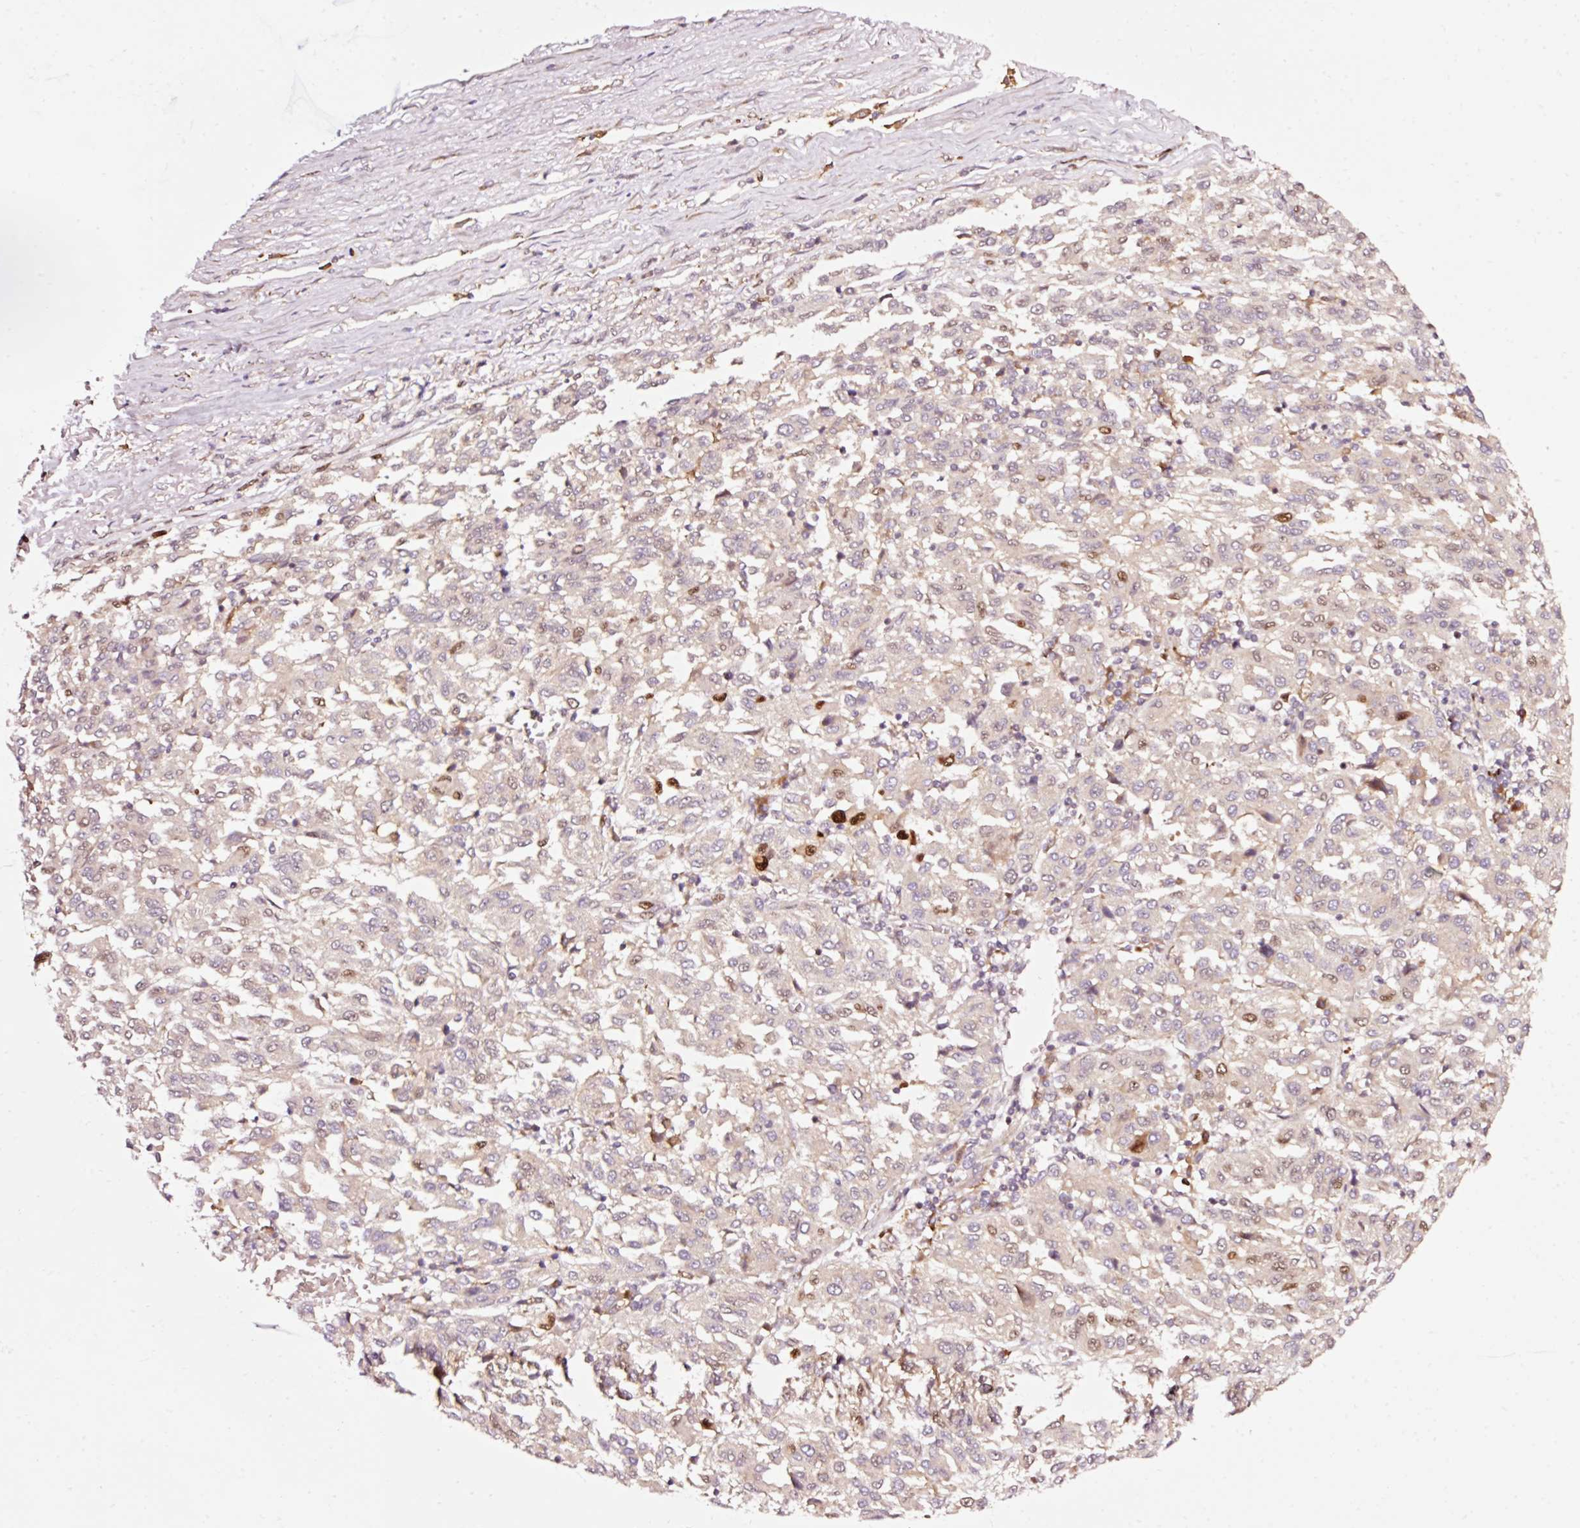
{"staining": {"intensity": "weak", "quantity": "25%-75%", "location": "cytoplasmic/membranous"}, "tissue": "melanoma", "cell_type": "Tumor cells", "image_type": "cancer", "snomed": [{"axis": "morphology", "description": "Malignant melanoma, Metastatic site"}, {"axis": "topography", "description": "Lung"}], "caption": "Human malignant melanoma (metastatic site) stained with a protein marker displays weak staining in tumor cells.", "gene": "NAPA", "patient": {"sex": "male", "age": 64}}